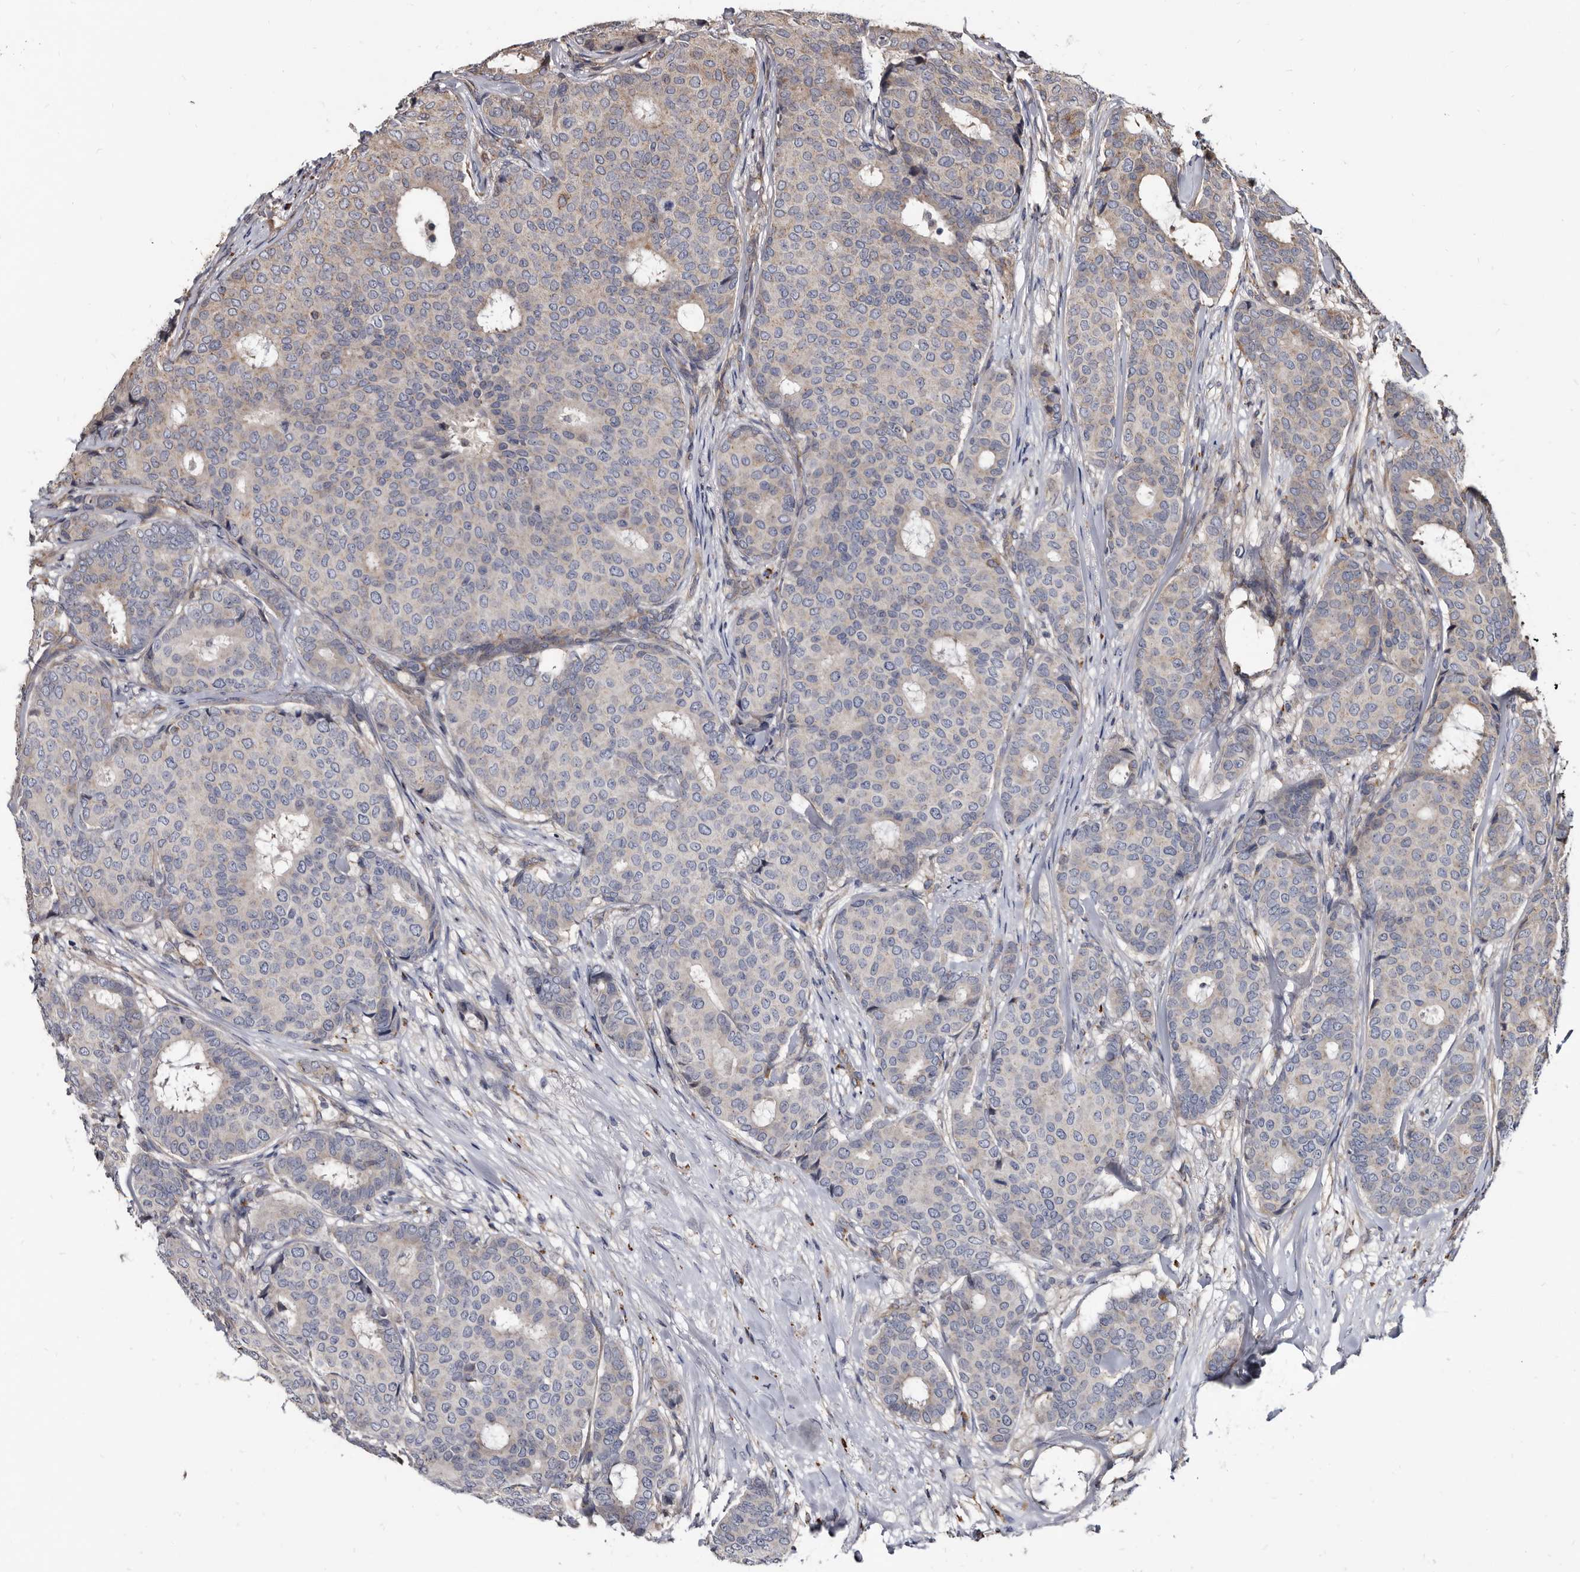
{"staining": {"intensity": "weak", "quantity": "<25%", "location": "cytoplasmic/membranous"}, "tissue": "breast cancer", "cell_type": "Tumor cells", "image_type": "cancer", "snomed": [{"axis": "morphology", "description": "Duct carcinoma"}, {"axis": "topography", "description": "Breast"}], "caption": "The micrograph displays no staining of tumor cells in intraductal carcinoma (breast). (DAB (3,3'-diaminobenzidine) immunohistochemistry, high magnification).", "gene": "CTSA", "patient": {"sex": "female", "age": 75}}